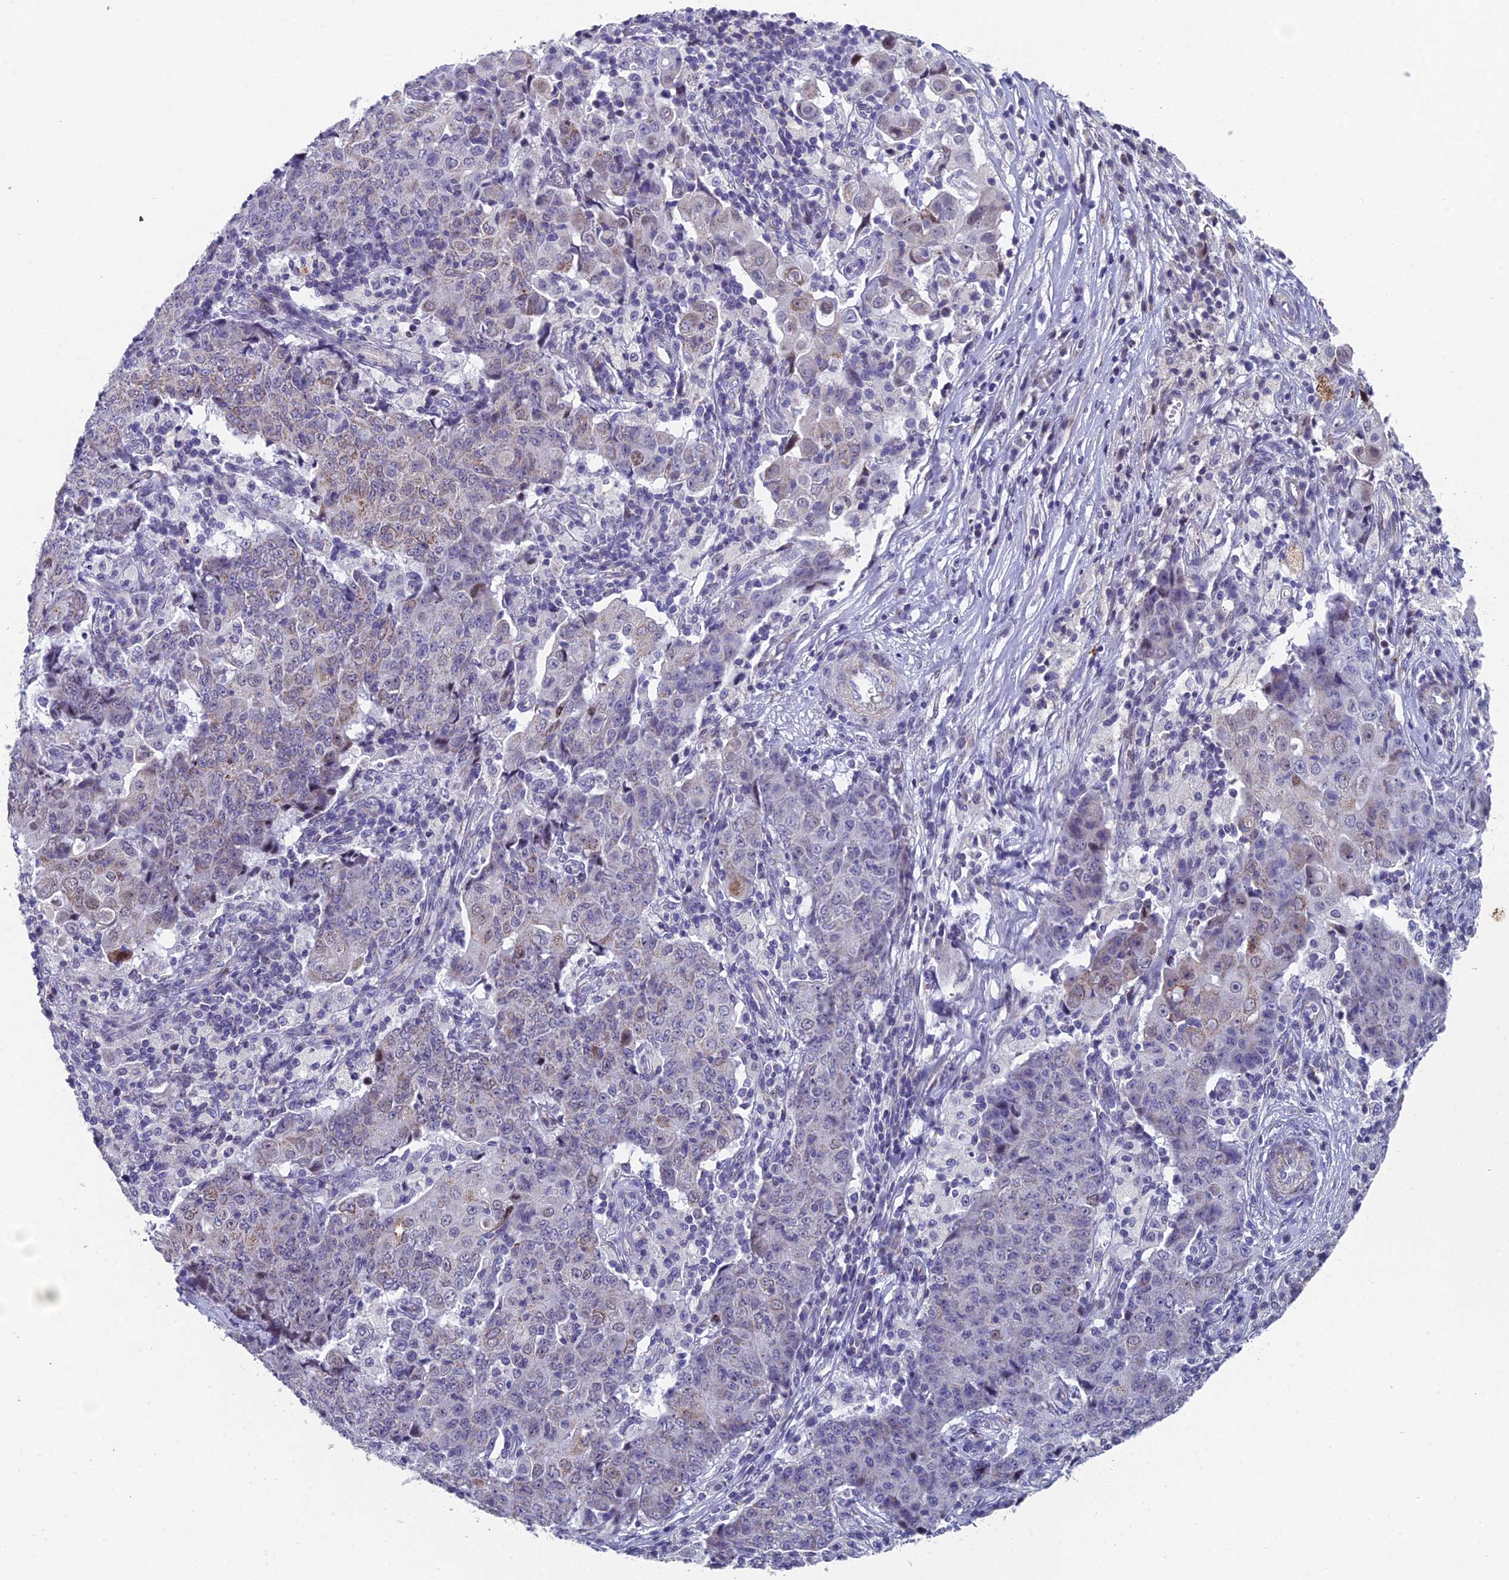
{"staining": {"intensity": "negative", "quantity": "none", "location": "none"}, "tissue": "ovarian cancer", "cell_type": "Tumor cells", "image_type": "cancer", "snomed": [{"axis": "morphology", "description": "Carcinoma, endometroid"}, {"axis": "topography", "description": "Ovary"}], "caption": "An immunohistochemistry micrograph of ovarian endometroid carcinoma is shown. There is no staining in tumor cells of ovarian endometroid carcinoma.", "gene": "XKR9", "patient": {"sex": "female", "age": 42}}